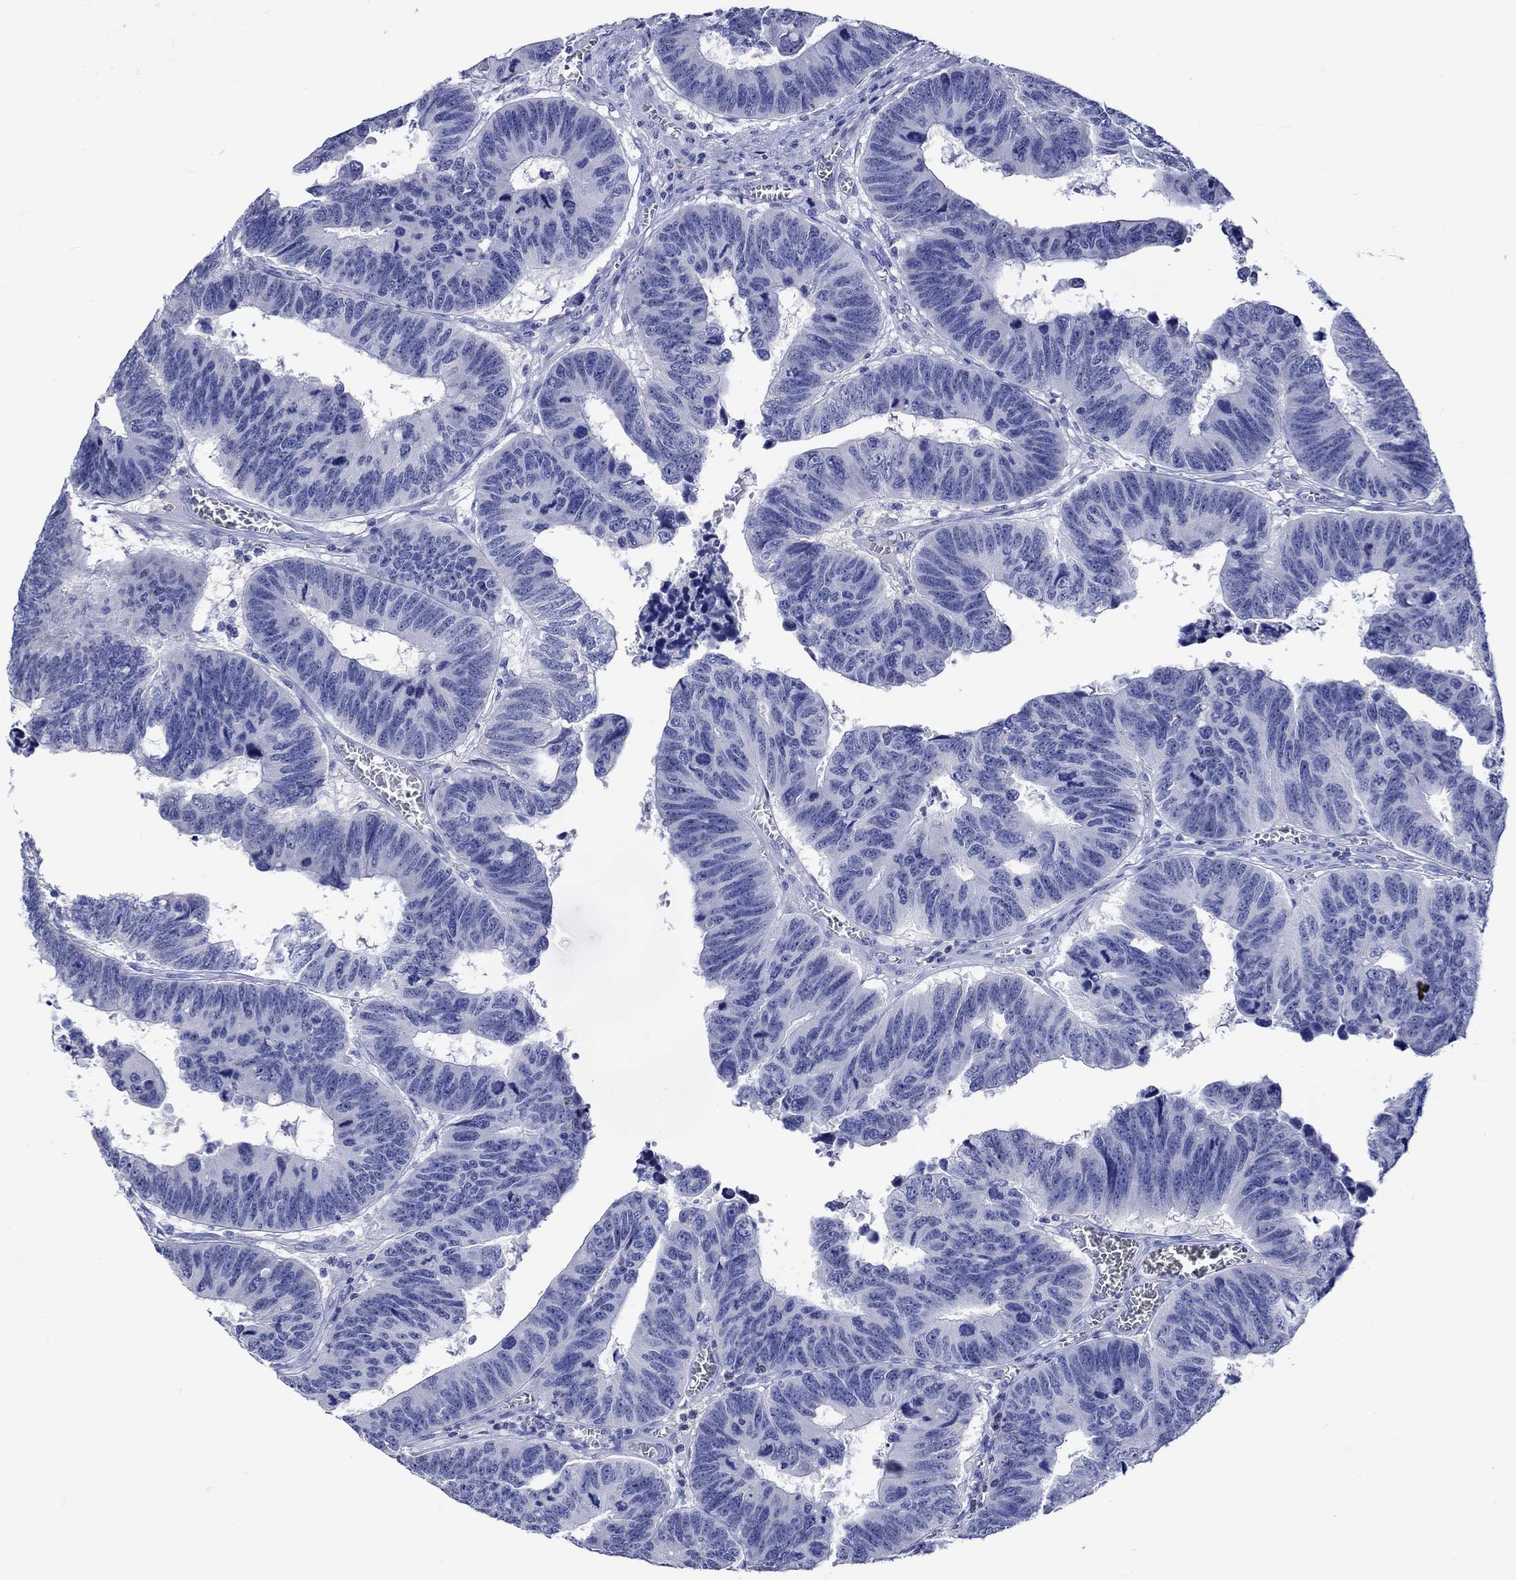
{"staining": {"intensity": "negative", "quantity": "none", "location": "none"}, "tissue": "colorectal cancer", "cell_type": "Tumor cells", "image_type": "cancer", "snomed": [{"axis": "morphology", "description": "Adenocarcinoma, NOS"}, {"axis": "topography", "description": "Appendix"}, {"axis": "topography", "description": "Colon"}, {"axis": "topography", "description": "Cecum"}, {"axis": "topography", "description": "Colon asc"}], "caption": "This is a micrograph of immunohistochemistry (IHC) staining of colorectal cancer, which shows no positivity in tumor cells.", "gene": "KLHL35", "patient": {"sex": "female", "age": 85}}